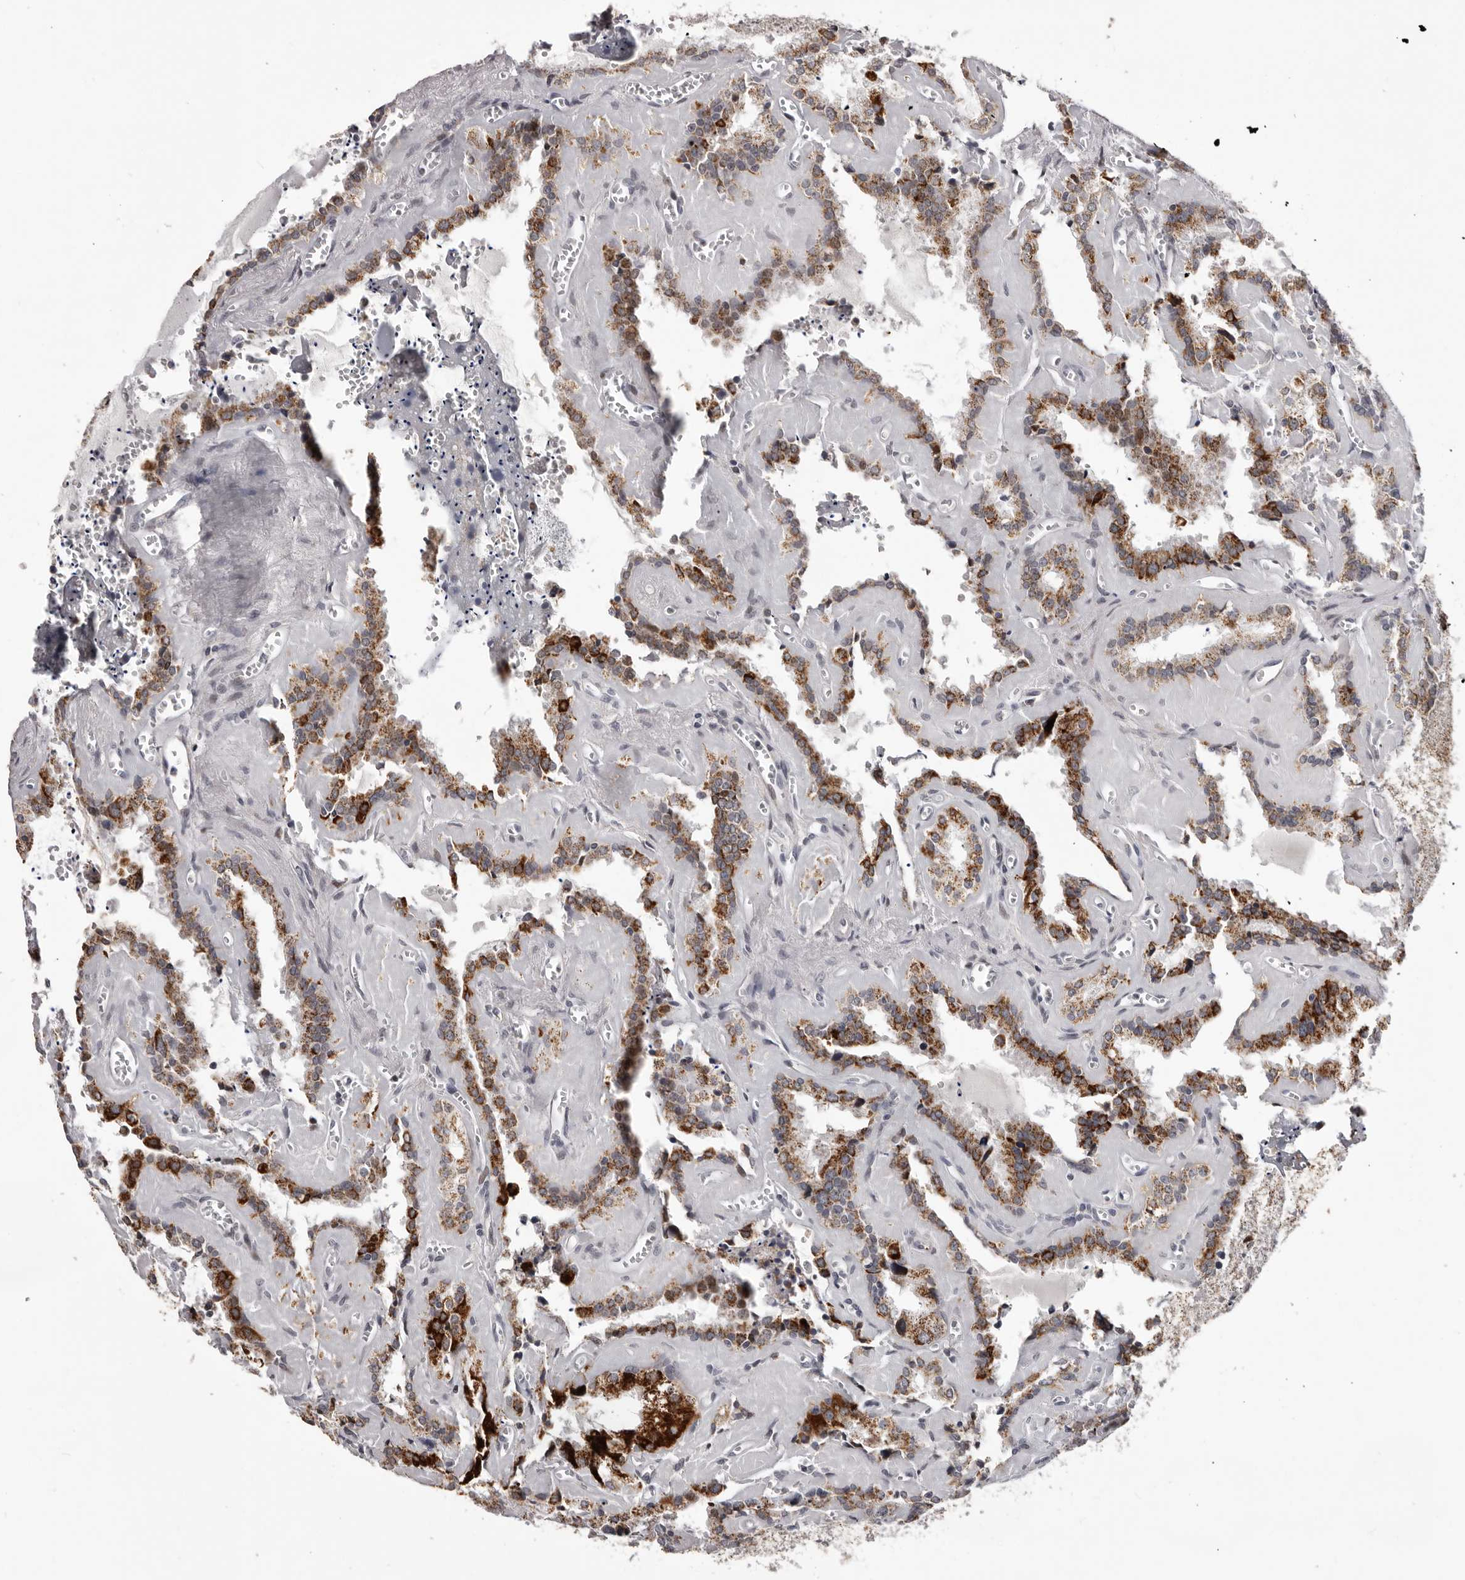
{"staining": {"intensity": "strong", "quantity": ">75%", "location": "cytoplasmic/membranous"}, "tissue": "seminal vesicle", "cell_type": "Glandular cells", "image_type": "normal", "snomed": [{"axis": "morphology", "description": "Normal tissue, NOS"}, {"axis": "topography", "description": "Prostate"}, {"axis": "topography", "description": "Seminal veicle"}], "caption": "High-magnification brightfield microscopy of unremarkable seminal vesicle stained with DAB (brown) and counterstained with hematoxylin (blue). glandular cells exhibit strong cytoplasmic/membranous positivity is seen in approximately>75% of cells.", "gene": "C17orf99", "patient": {"sex": "male", "age": 59}}